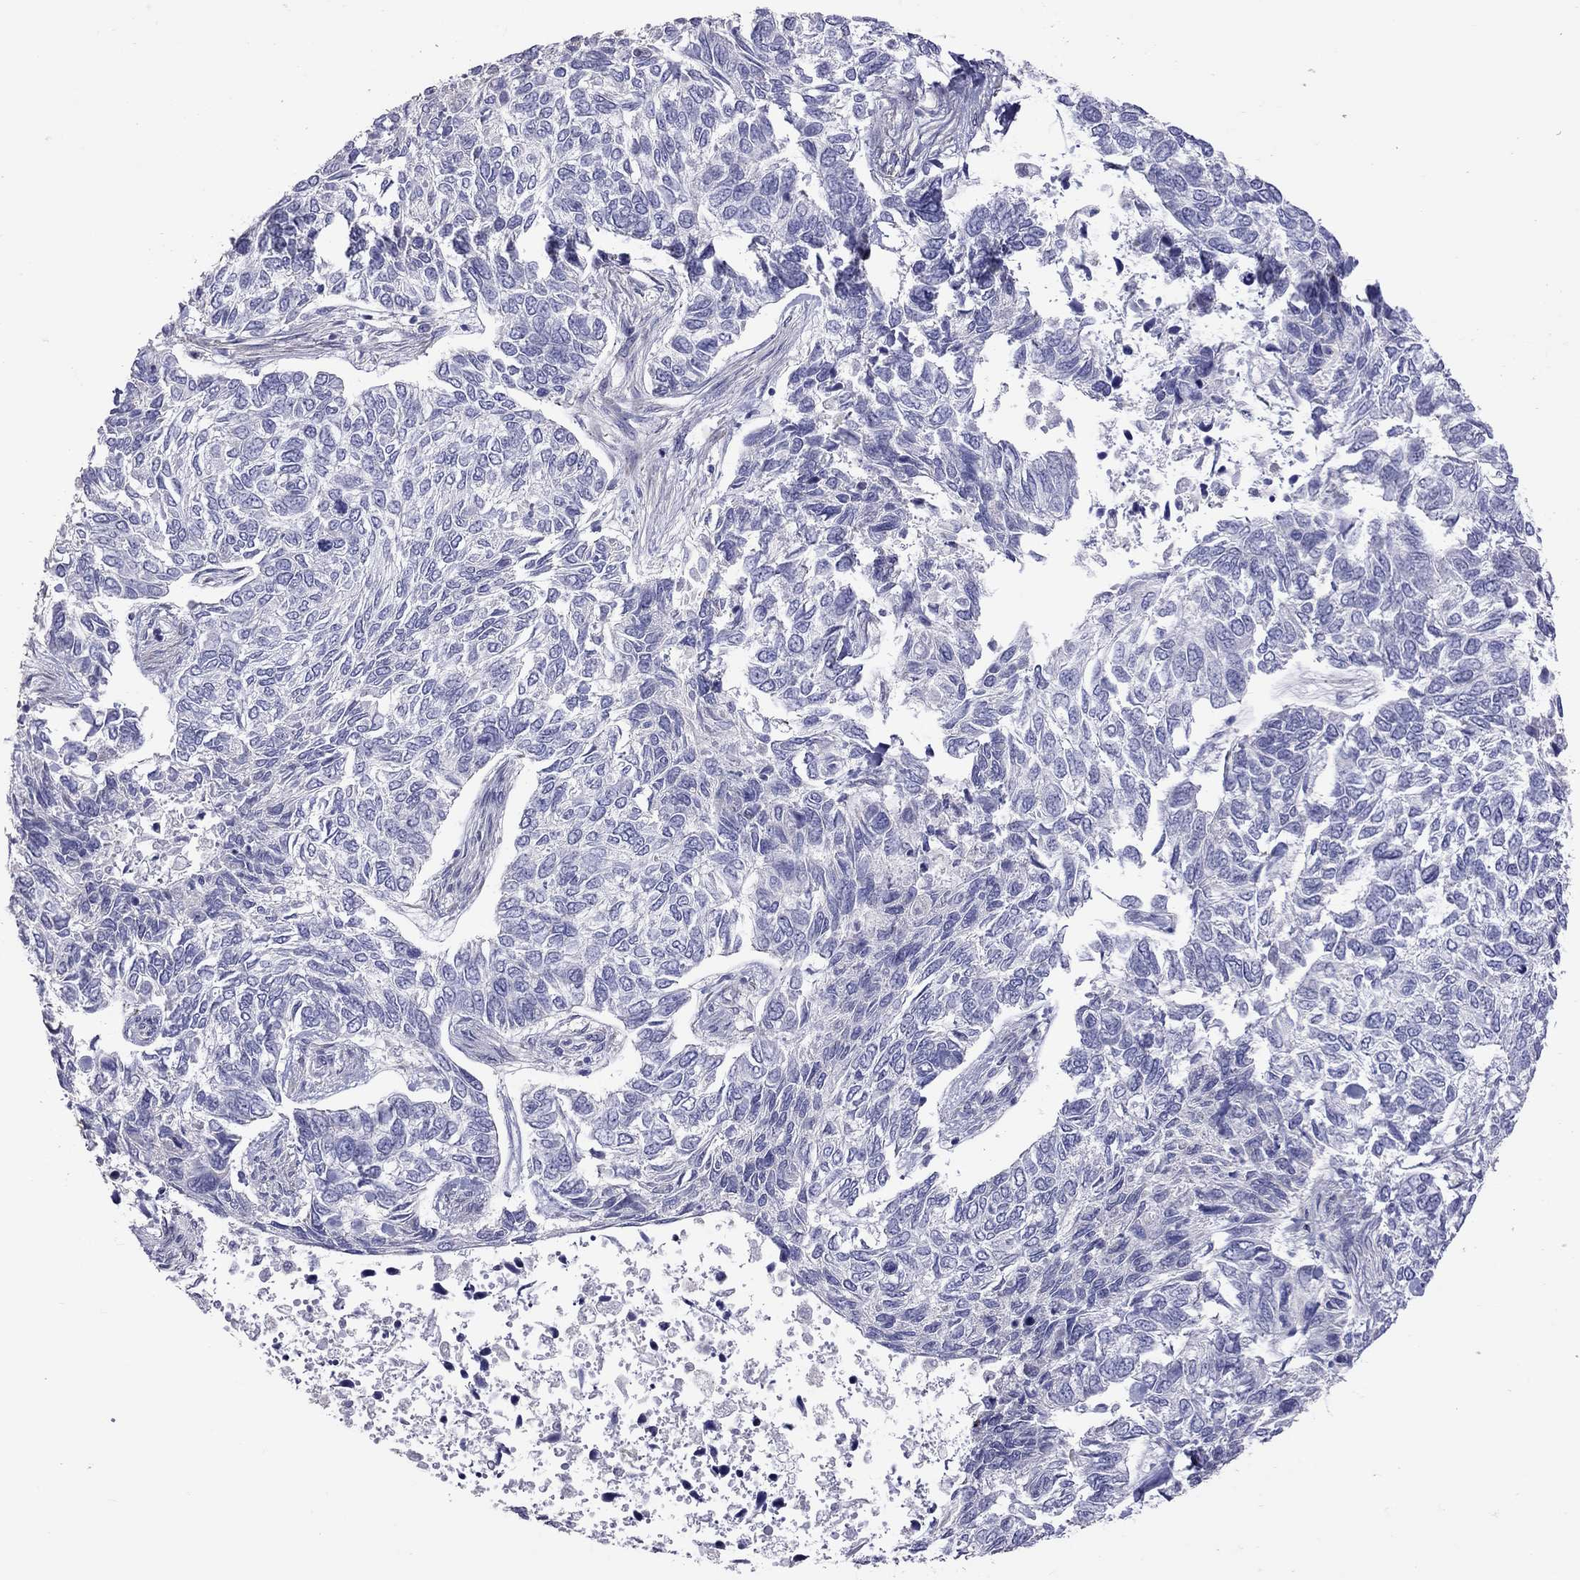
{"staining": {"intensity": "negative", "quantity": "none", "location": "none"}, "tissue": "skin cancer", "cell_type": "Tumor cells", "image_type": "cancer", "snomed": [{"axis": "morphology", "description": "Basal cell carcinoma"}, {"axis": "topography", "description": "Skin"}], "caption": "Skin cancer was stained to show a protein in brown. There is no significant expression in tumor cells. (Brightfield microscopy of DAB (3,3'-diaminobenzidine) immunohistochemistry at high magnification).", "gene": "STAR", "patient": {"sex": "female", "age": 65}}